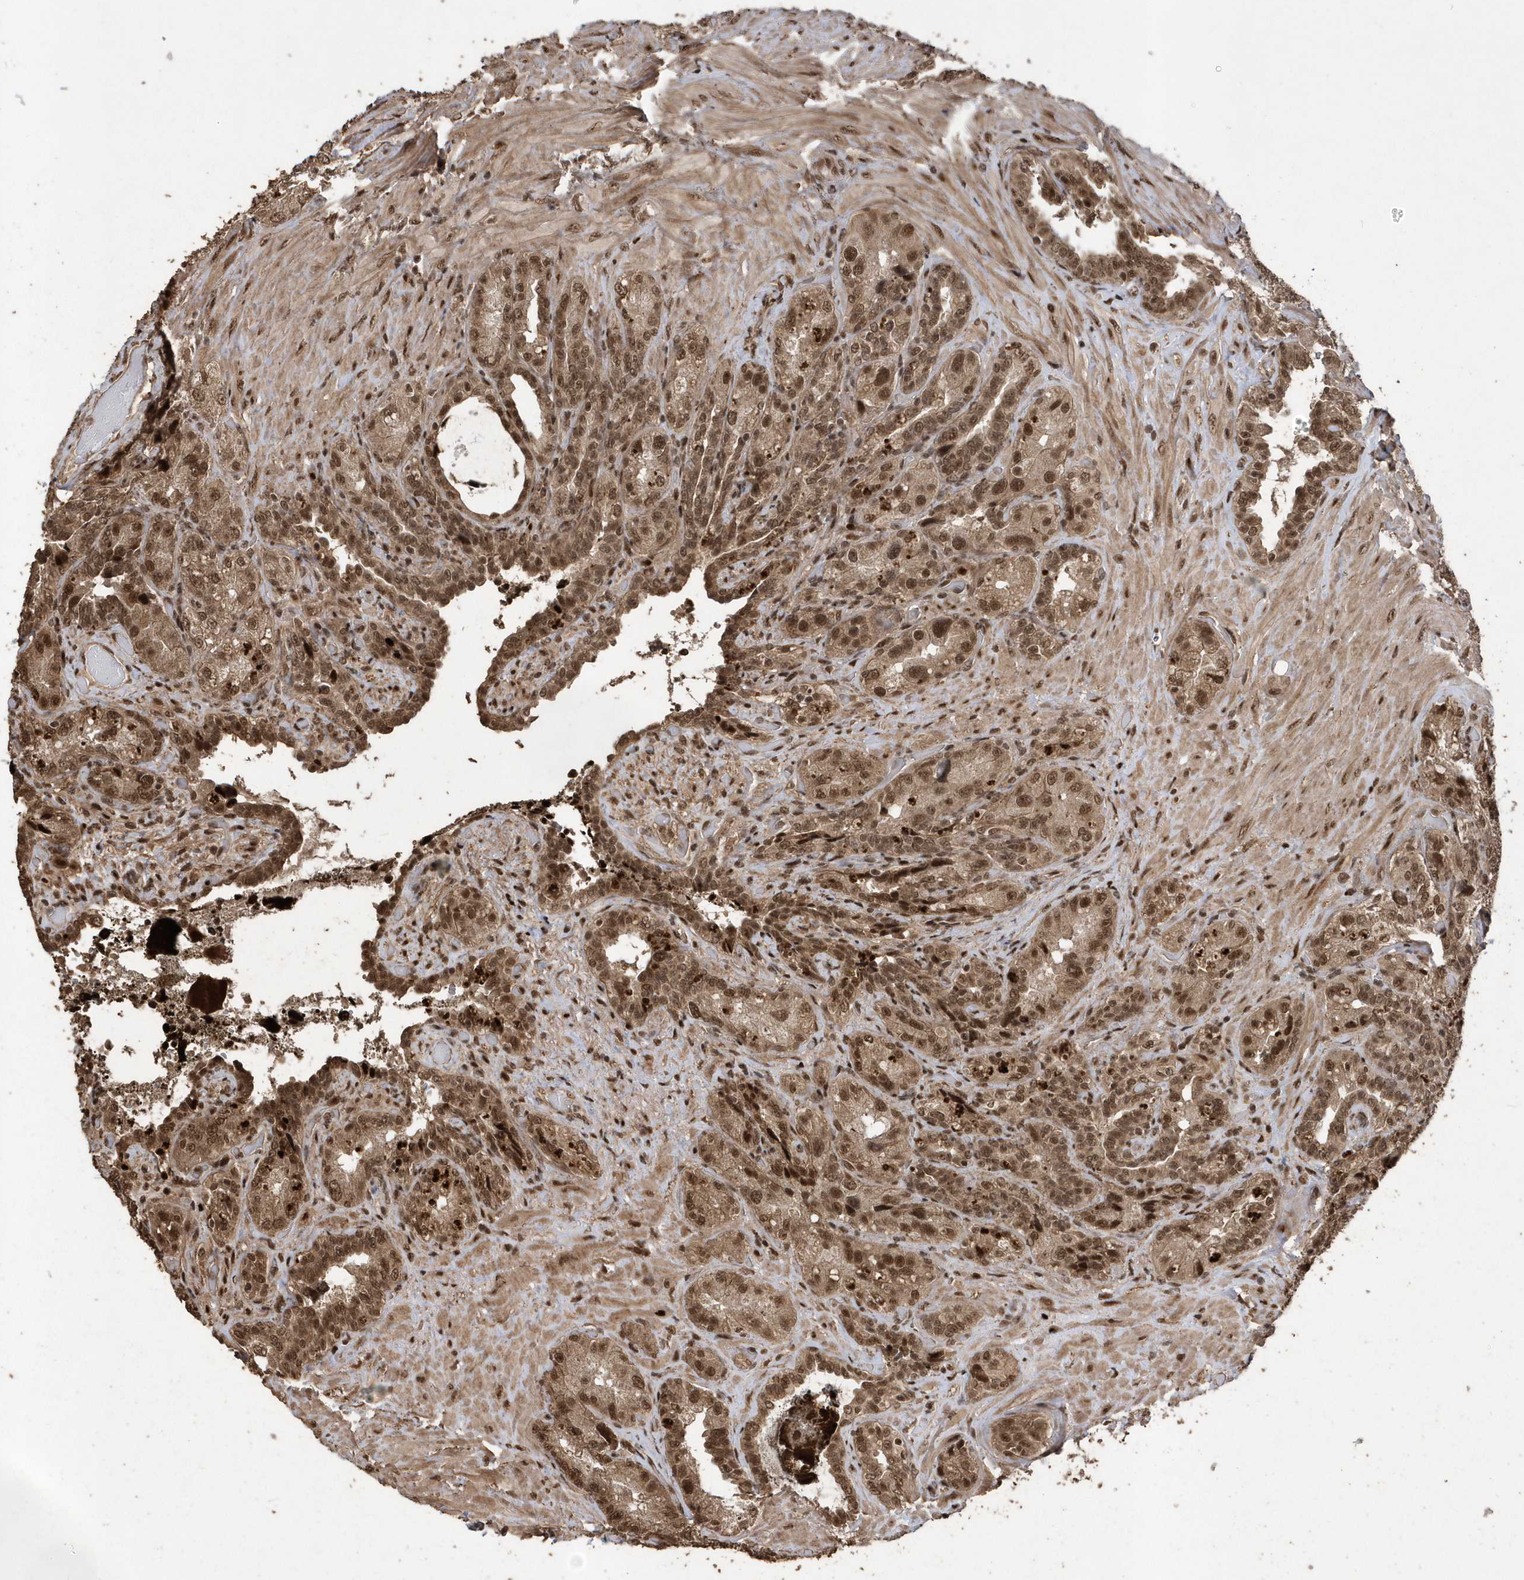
{"staining": {"intensity": "strong", "quantity": ">75%", "location": "cytoplasmic/membranous,nuclear"}, "tissue": "seminal vesicle", "cell_type": "Glandular cells", "image_type": "normal", "snomed": [{"axis": "morphology", "description": "Normal tissue, NOS"}, {"axis": "topography", "description": "Seminal veicle"}, {"axis": "topography", "description": "Peripheral nerve tissue"}], "caption": "Immunohistochemical staining of benign human seminal vesicle exhibits strong cytoplasmic/membranous,nuclear protein staining in about >75% of glandular cells. The protein of interest is stained brown, and the nuclei are stained in blue (DAB IHC with brightfield microscopy, high magnification).", "gene": "INTS12", "patient": {"sex": "male", "age": 67}}